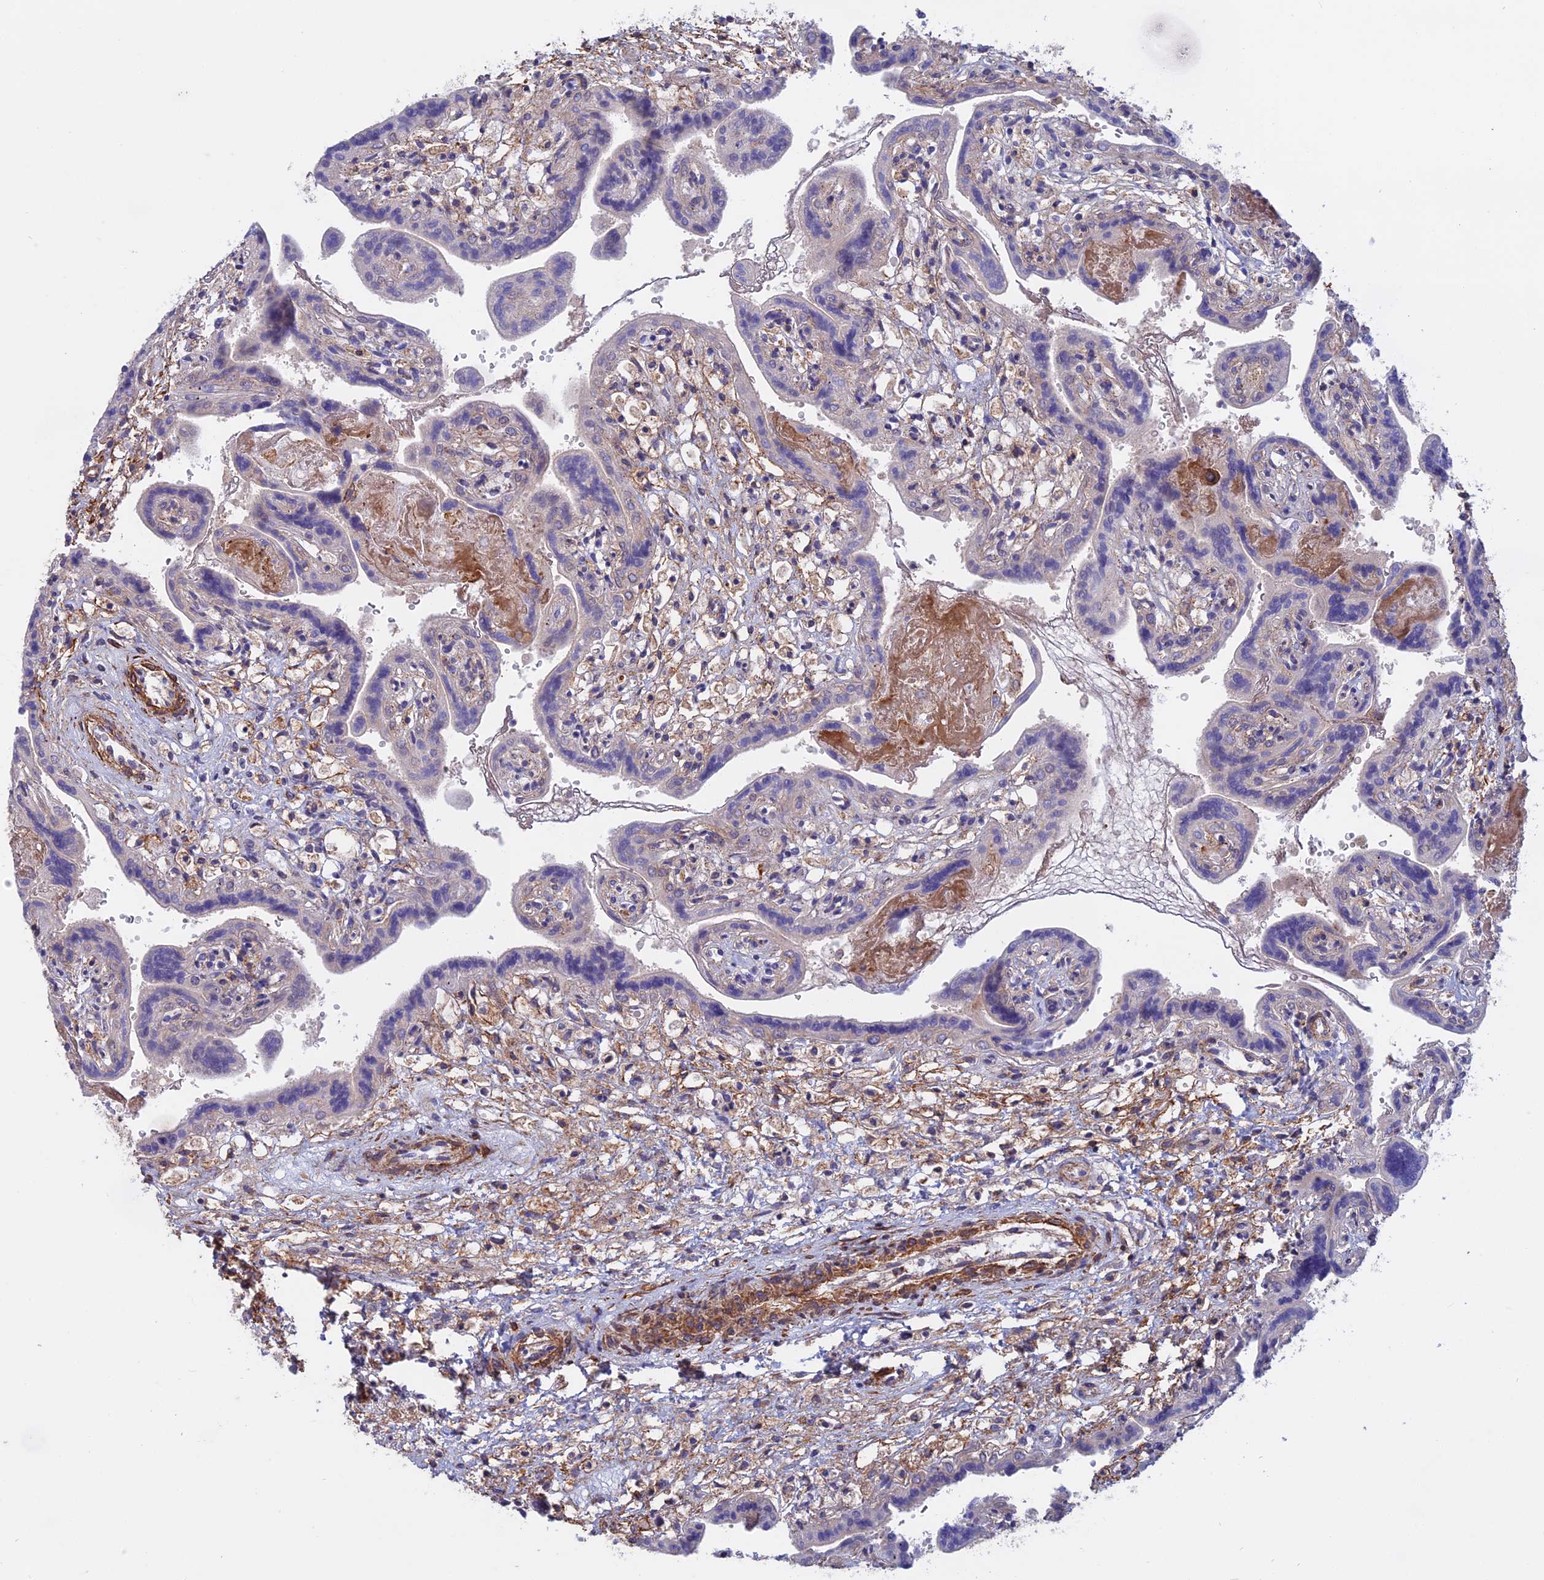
{"staining": {"intensity": "negative", "quantity": "none", "location": "none"}, "tissue": "placenta", "cell_type": "Decidual cells", "image_type": "normal", "snomed": [{"axis": "morphology", "description": "Normal tissue, NOS"}, {"axis": "topography", "description": "Placenta"}], "caption": "Human placenta stained for a protein using IHC shows no expression in decidual cells.", "gene": "LYPD5", "patient": {"sex": "female", "age": 37}}